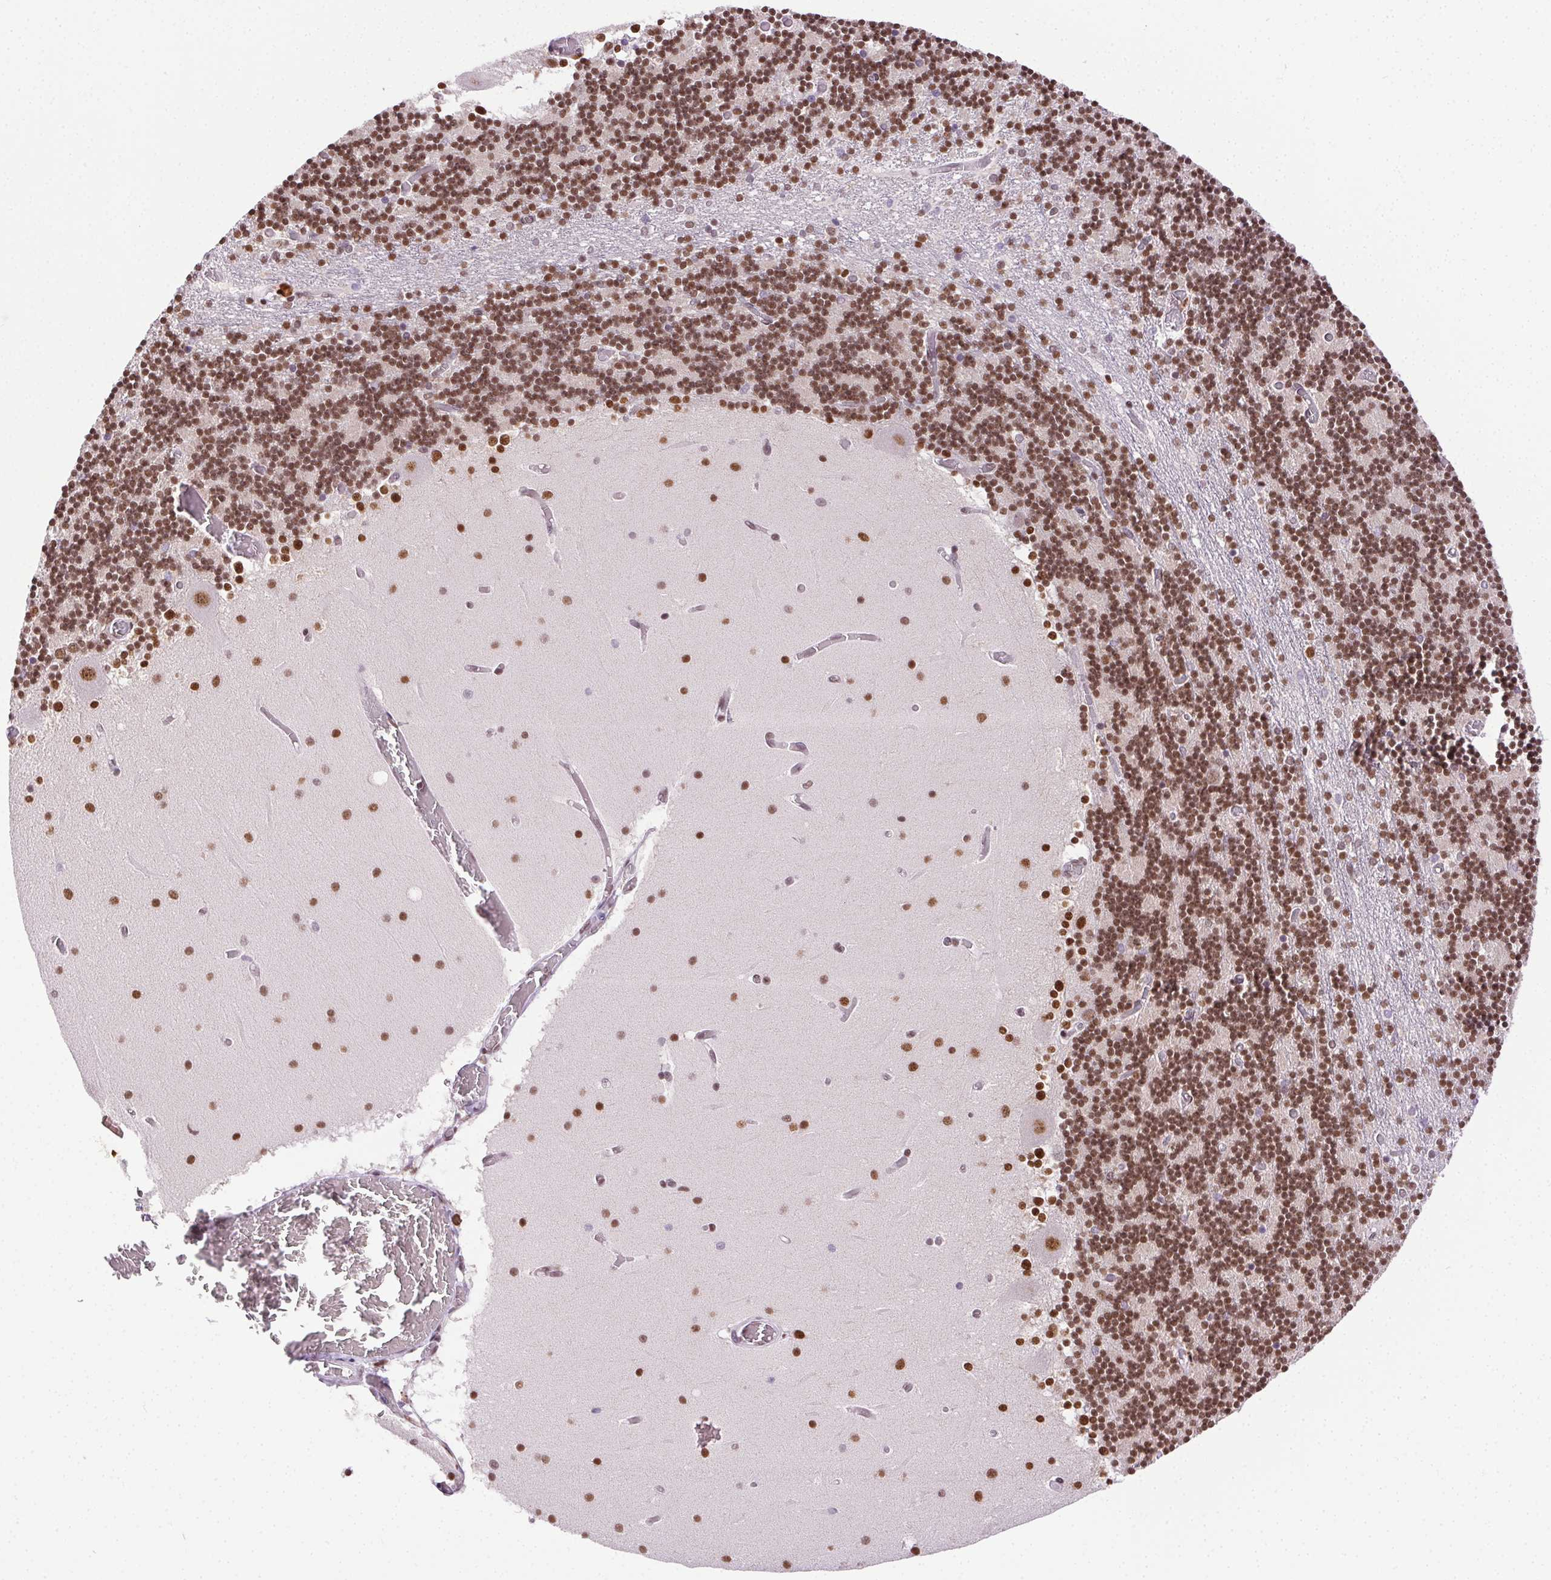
{"staining": {"intensity": "moderate", "quantity": ">75%", "location": "nuclear"}, "tissue": "cerebellum", "cell_type": "Cells in granular layer", "image_type": "normal", "snomed": [{"axis": "morphology", "description": "Normal tissue, NOS"}, {"axis": "topography", "description": "Cerebellum"}], "caption": "Moderate nuclear staining for a protein is seen in about >75% of cells in granular layer of benign cerebellum using IHC.", "gene": "TRA2B", "patient": {"sex": "female", "age": 28}}